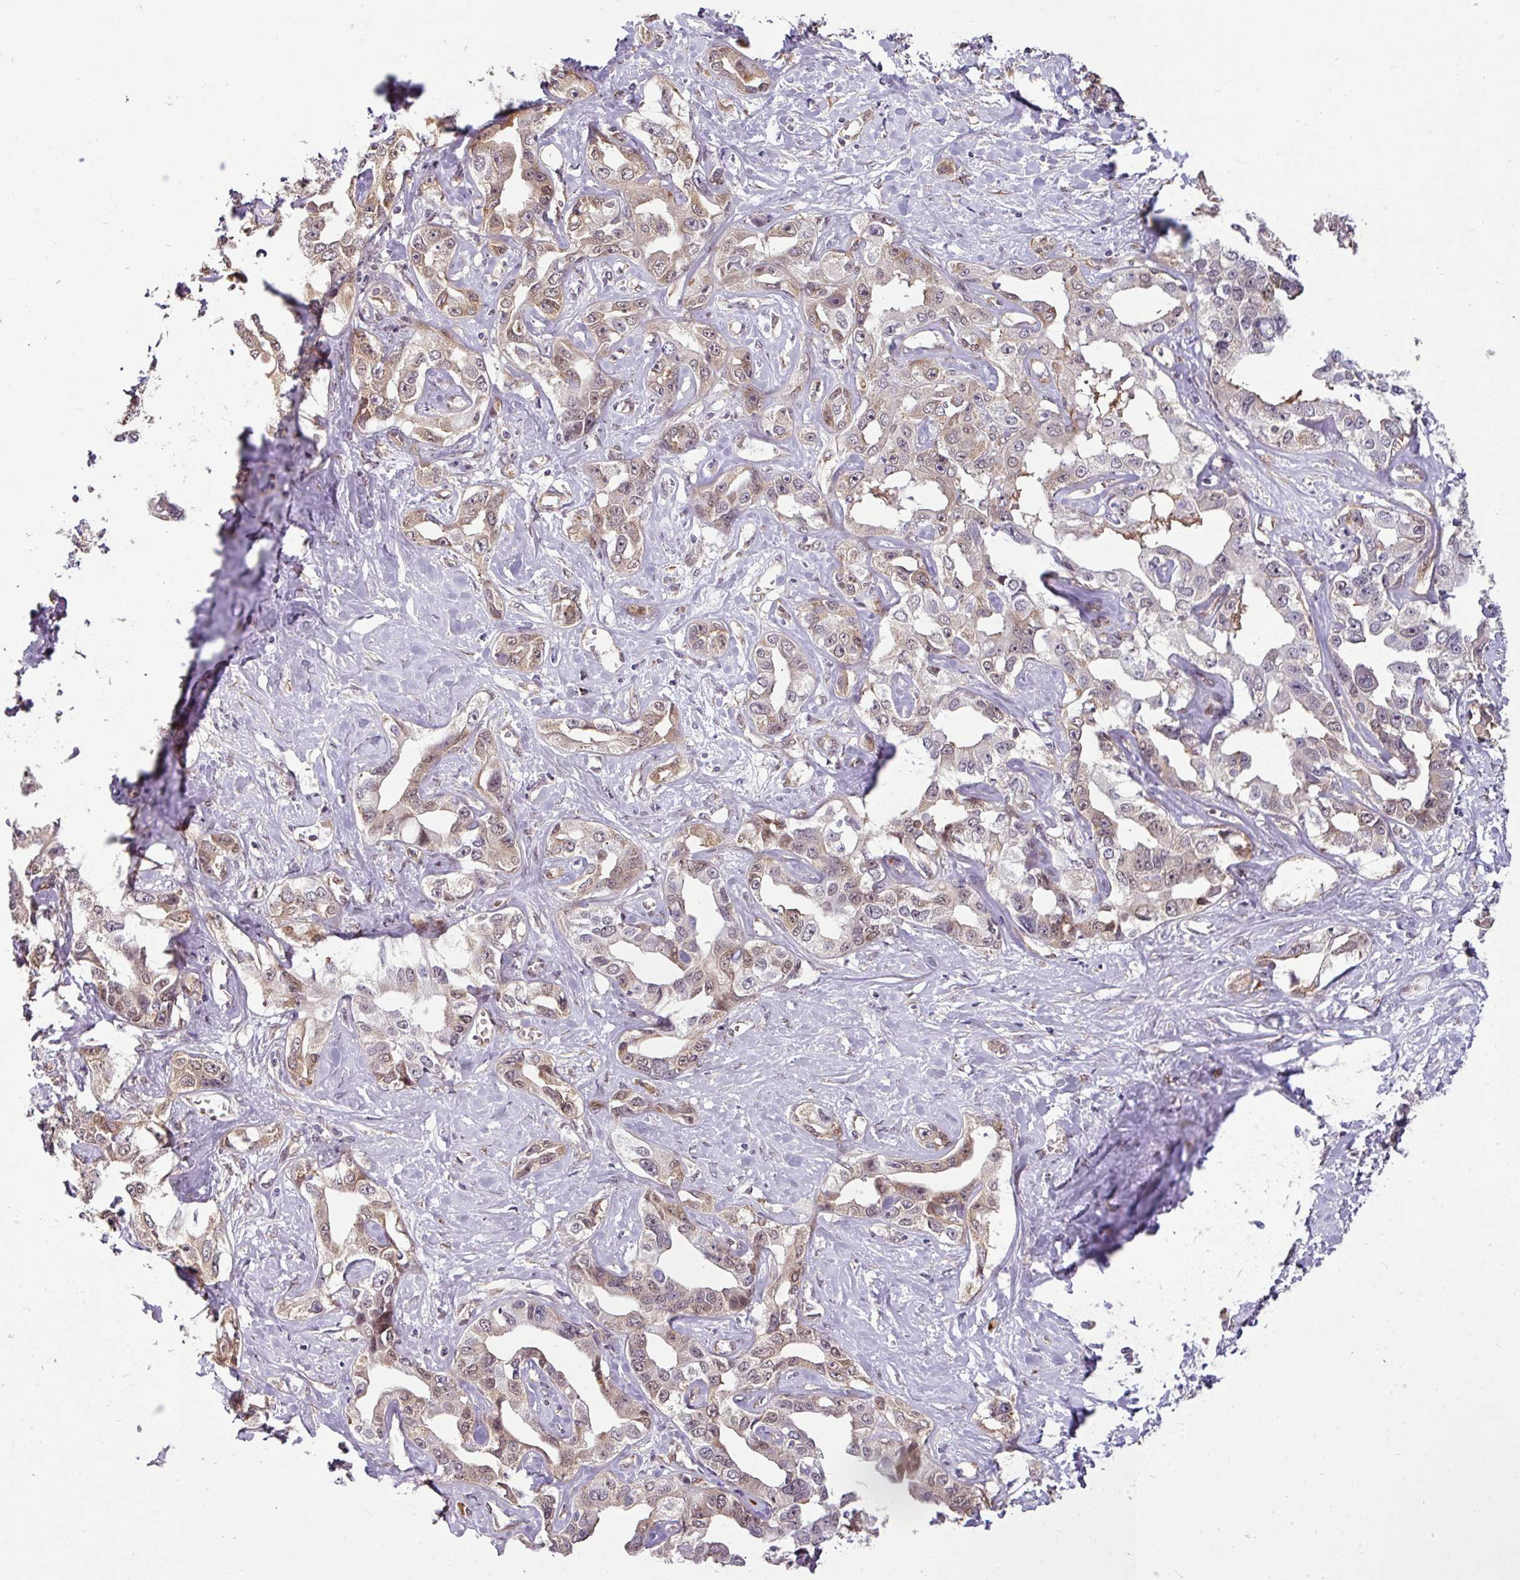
{"staining": {"intensity": "weak", "quantity": "25%-75%", "location": "cytoplasmic/membranous,nuclear"}, "tissue": "liver cancer", "cell_type": "Tumor cells", "image_type": "cancer", "snomed": [{"axis": "morphology", "description": "Cholangiocarcinoma"}, {"axis": "topography", "description": "Liver"}], "caption": "Liver cancer stained for a protein demonstrates weak cytoplasmic/membranous and nuclear positivity in tumor cells.", "gene": "RBM4B", "patient": {"sex": "male", "age": 59}}